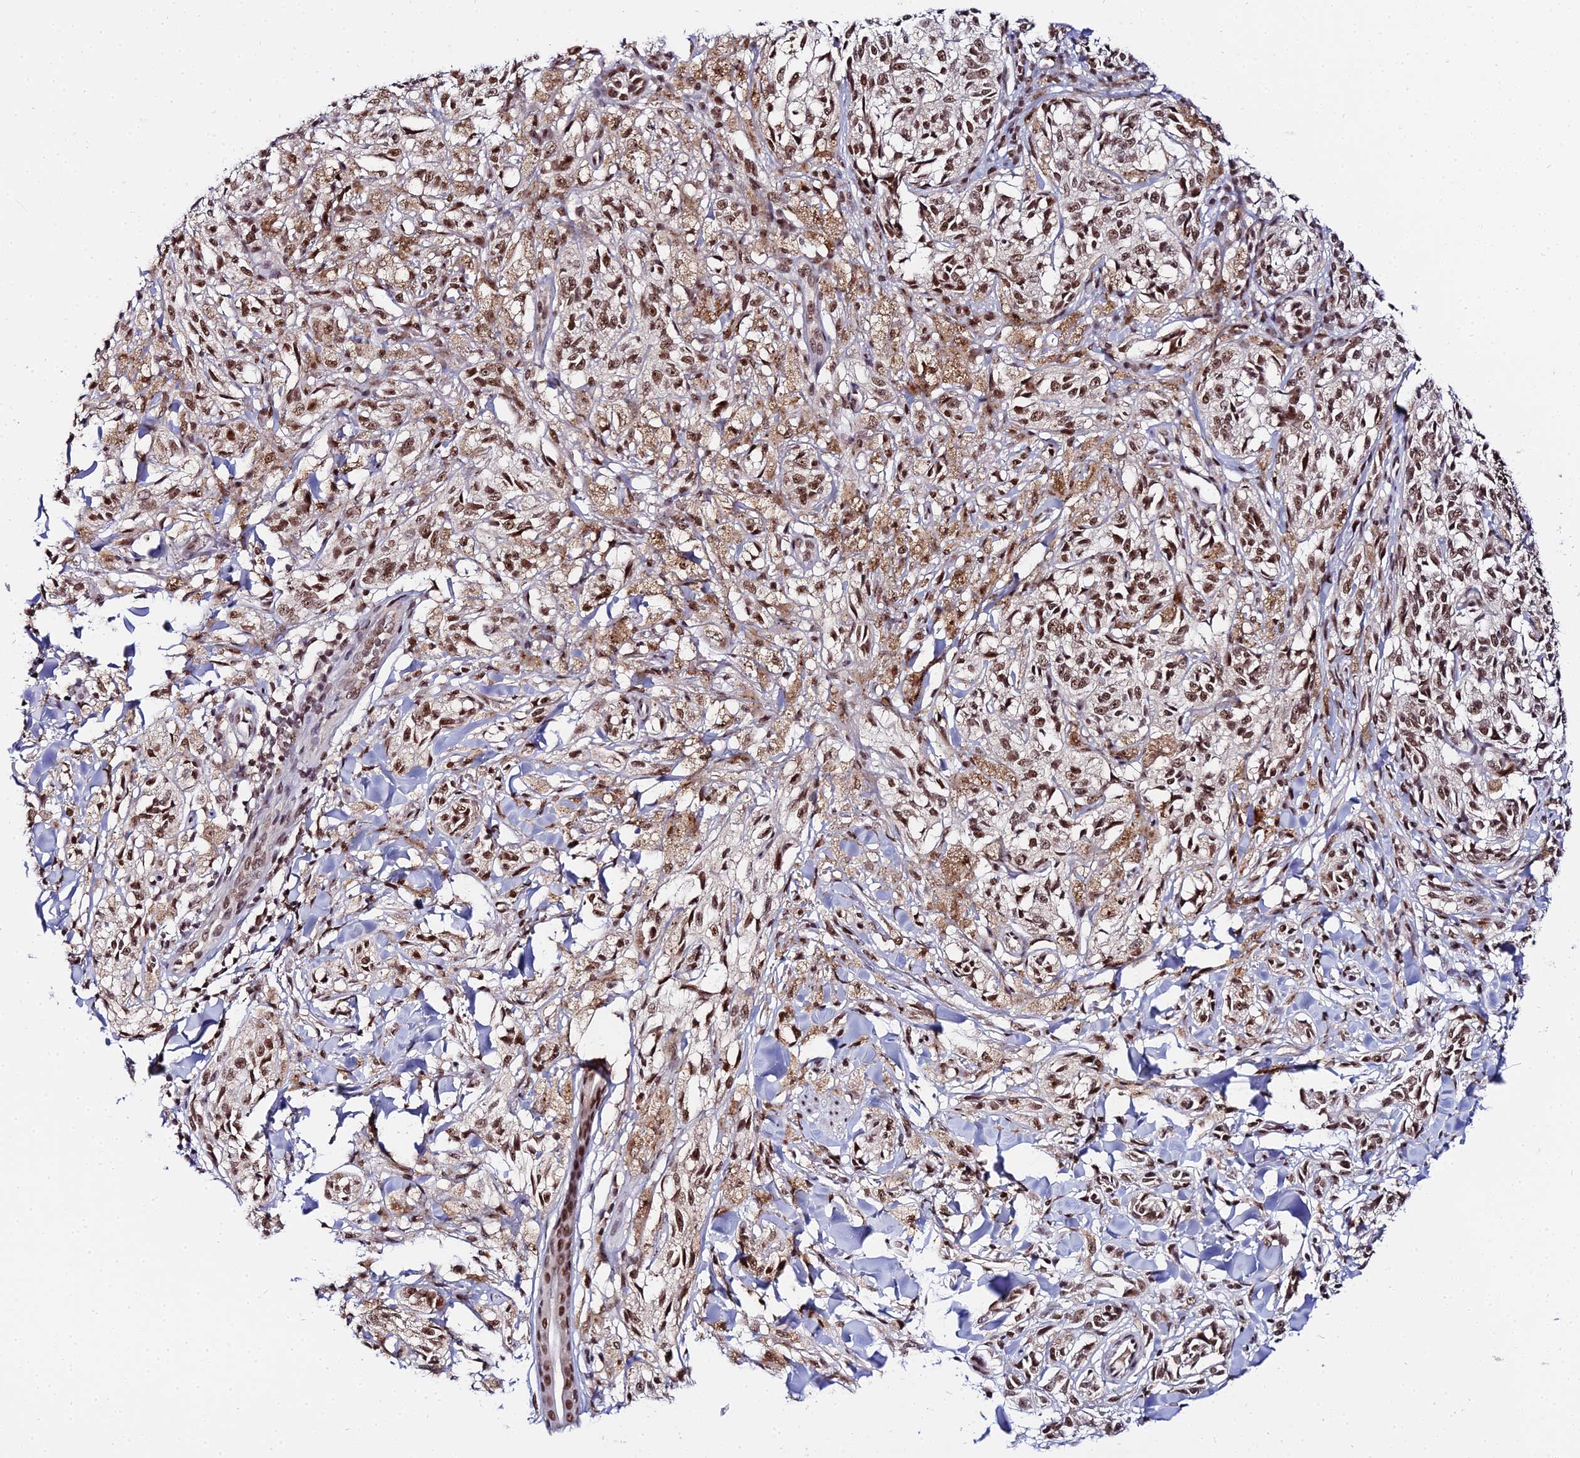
{"staining": {"intensity": "strong", "quantity": ">75%", "location": "nuclear"}, "tissue": "melanoma", "cell_type": "Tumor cells", "image_type": "cancer", "snomed": [{"axis": "morphology", "description": "Malignant melanoma, NOS"}, {"axis": "topography", "description": "Skin of upper extremity"}], "caption": "A brown stain highlights strong nuclear staining of a protein in malignant melanoma tumor cells.", "gene": "EXOSC3", "patient": {"sex": "male", "age": 40}}